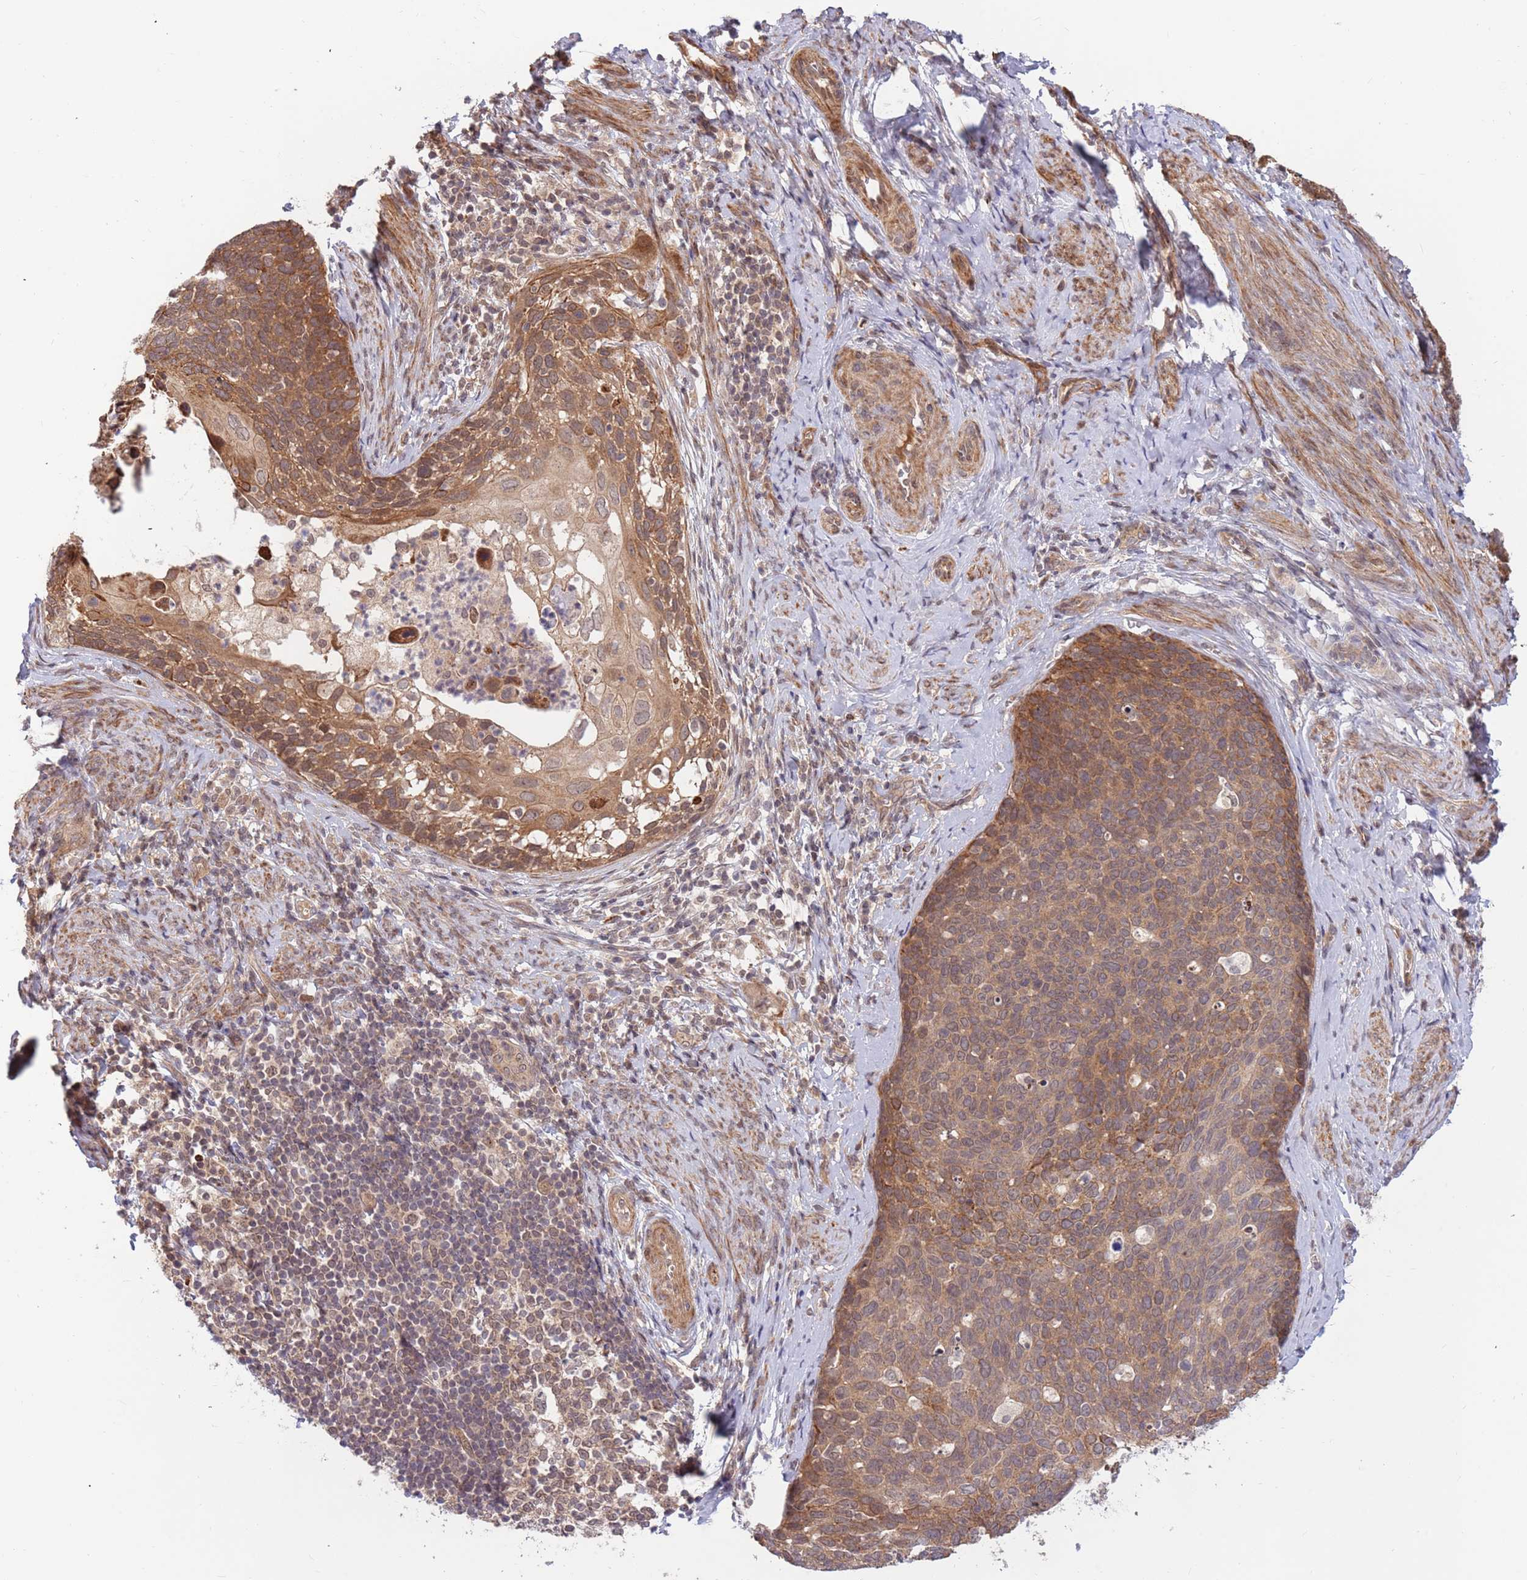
{"staining": {"intensity": "moderate", "quantity": ">75%", "location": "cytoplasmic/membranous"}, "tissue": "cervical cancer", "cell_type": "Tumor cells", "image_type": "cancer", "snomed": [{"axis": "morphology", "description": "Squamous cell carcinoma, NOS"}, {"axis": "topography", "description": "Cervix"}], "caption": "Tumor cells display medium levels of moderate cytoplasmic/membranous positivity in about >75% of cells in cervical squamous cell carcinoma.", "gene": "HAUS3", "patient": {"sex": "female", "age": 80}}